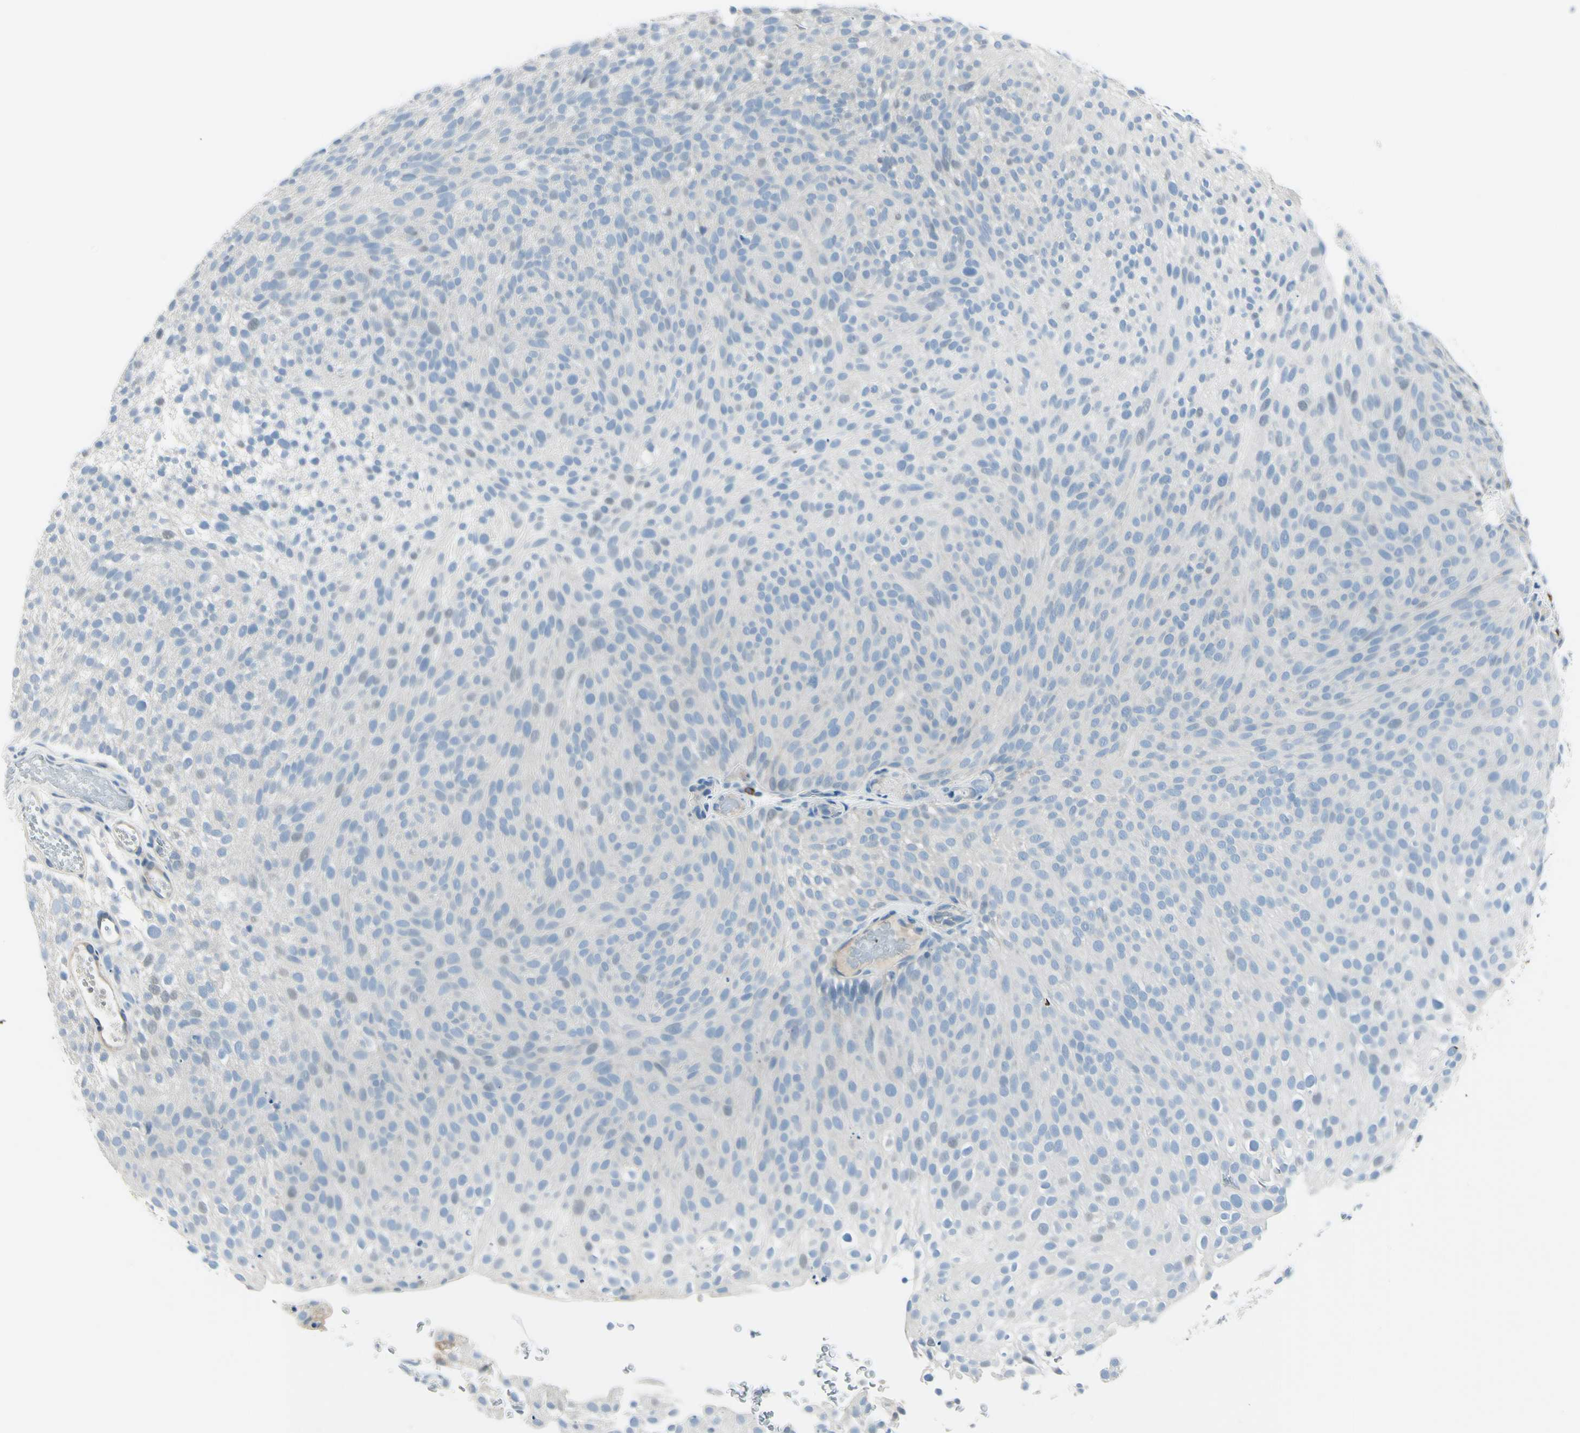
{"staining": {"intensity": "negative", "quantity": "none", "location": "none"}, "tissue": "urothelial cancer", "cell_type": "Tumor cells", "image_type": "cancer", "snomed": [{"axis": "morphology", "description": "Urothelial carcinoma, Low grade"}, {"axis": "topography", "description": "Urinary bladder"}], "caption": "IHC micrograph of human low-grade urothelial carcinoma stained for a protein (brown), which shows no expression in tumor cells.", "gene": "DLG4", "patient": {"sex": "male", "age": 78}}